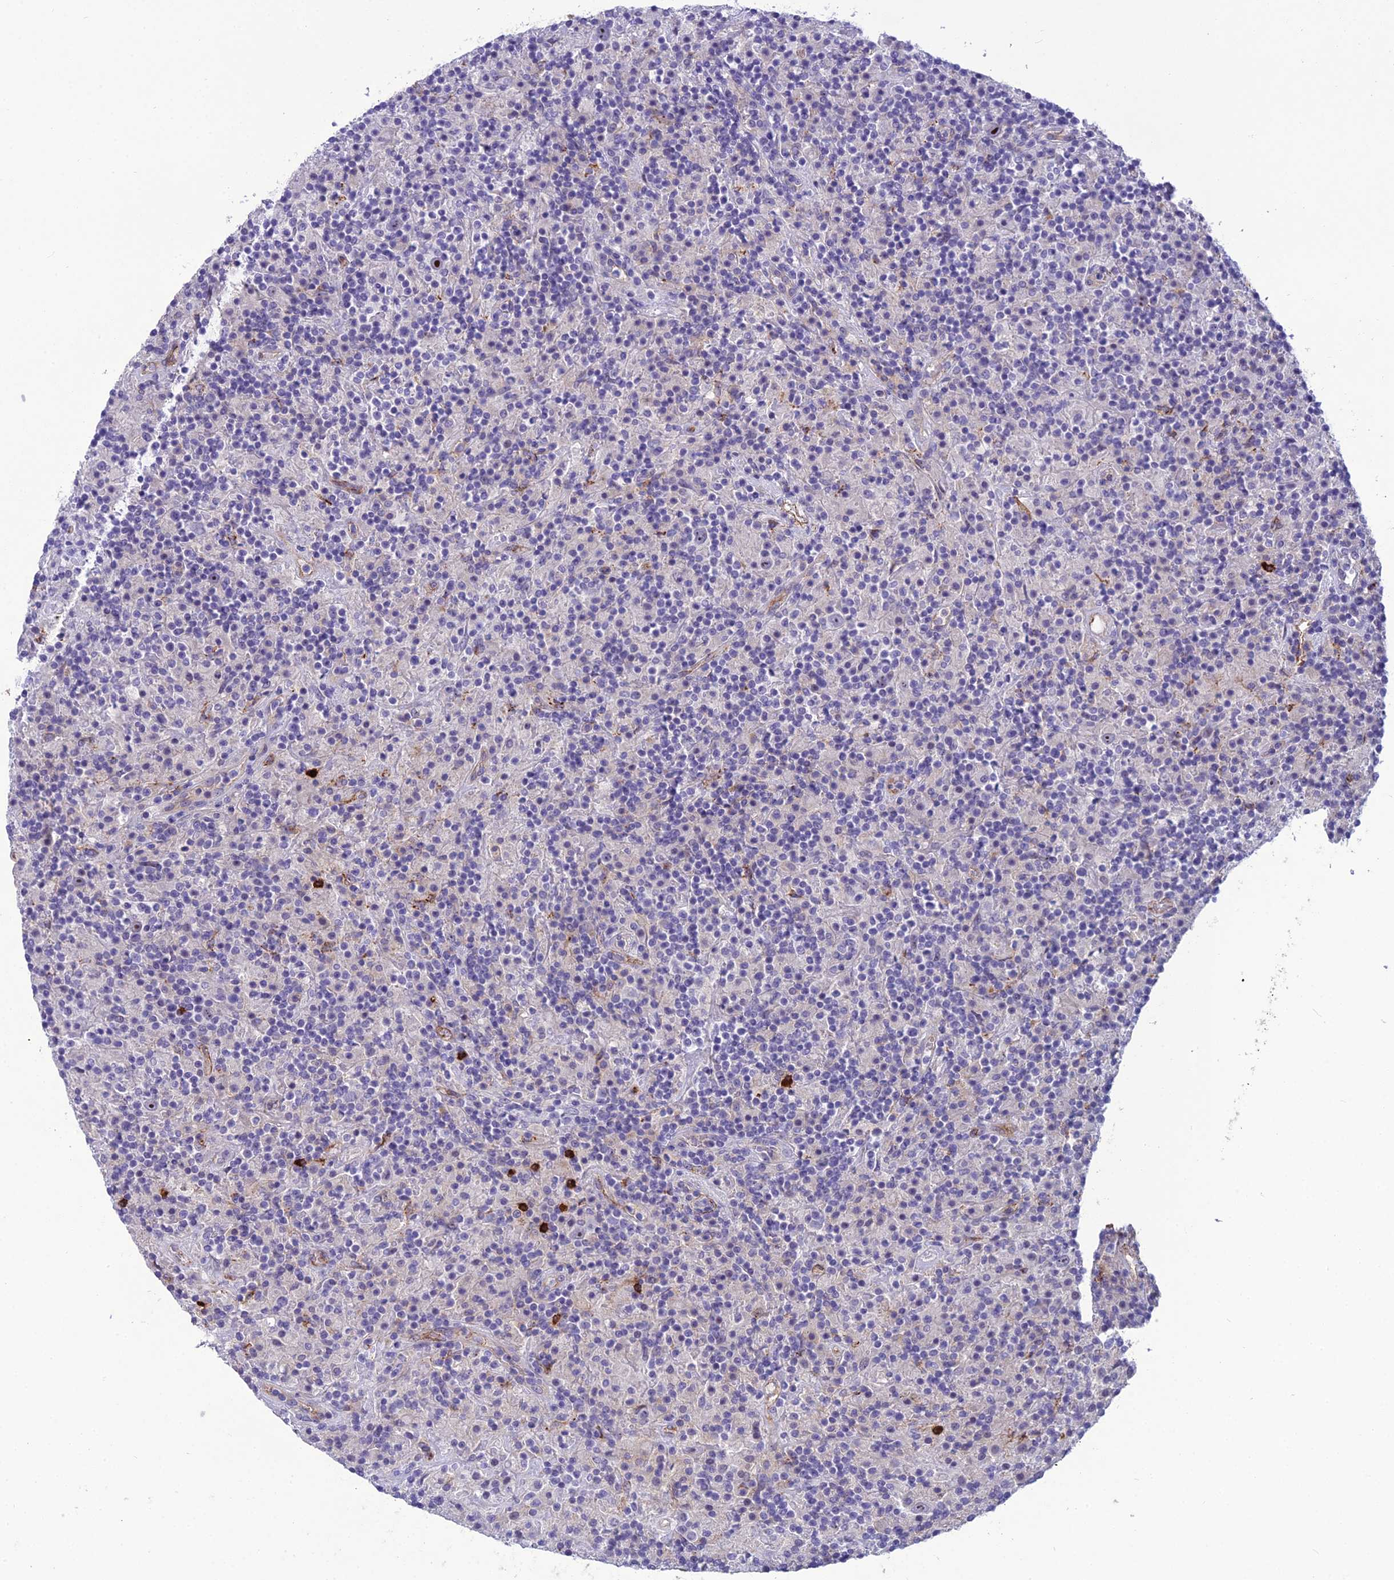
{"staining": {"intensity": "moderate", "quantity": "<25%", "location": "nuclear"}, "tissue": "lymphoma", "cell_type": "Tumor cells", "image_type": "cancer", "snomed": [{"axis": "morphology", "description": "Hodgkin's disease, NOS"}, {"axis": "topography", "description": "Lymph node"}], "caption": "Protein expression analysis of lymphoma displays moderate nuclear positivity in approximately <25% of tumor cells.", "gene": "BBS7", "patient": {"sex": "male", "age": 70}}